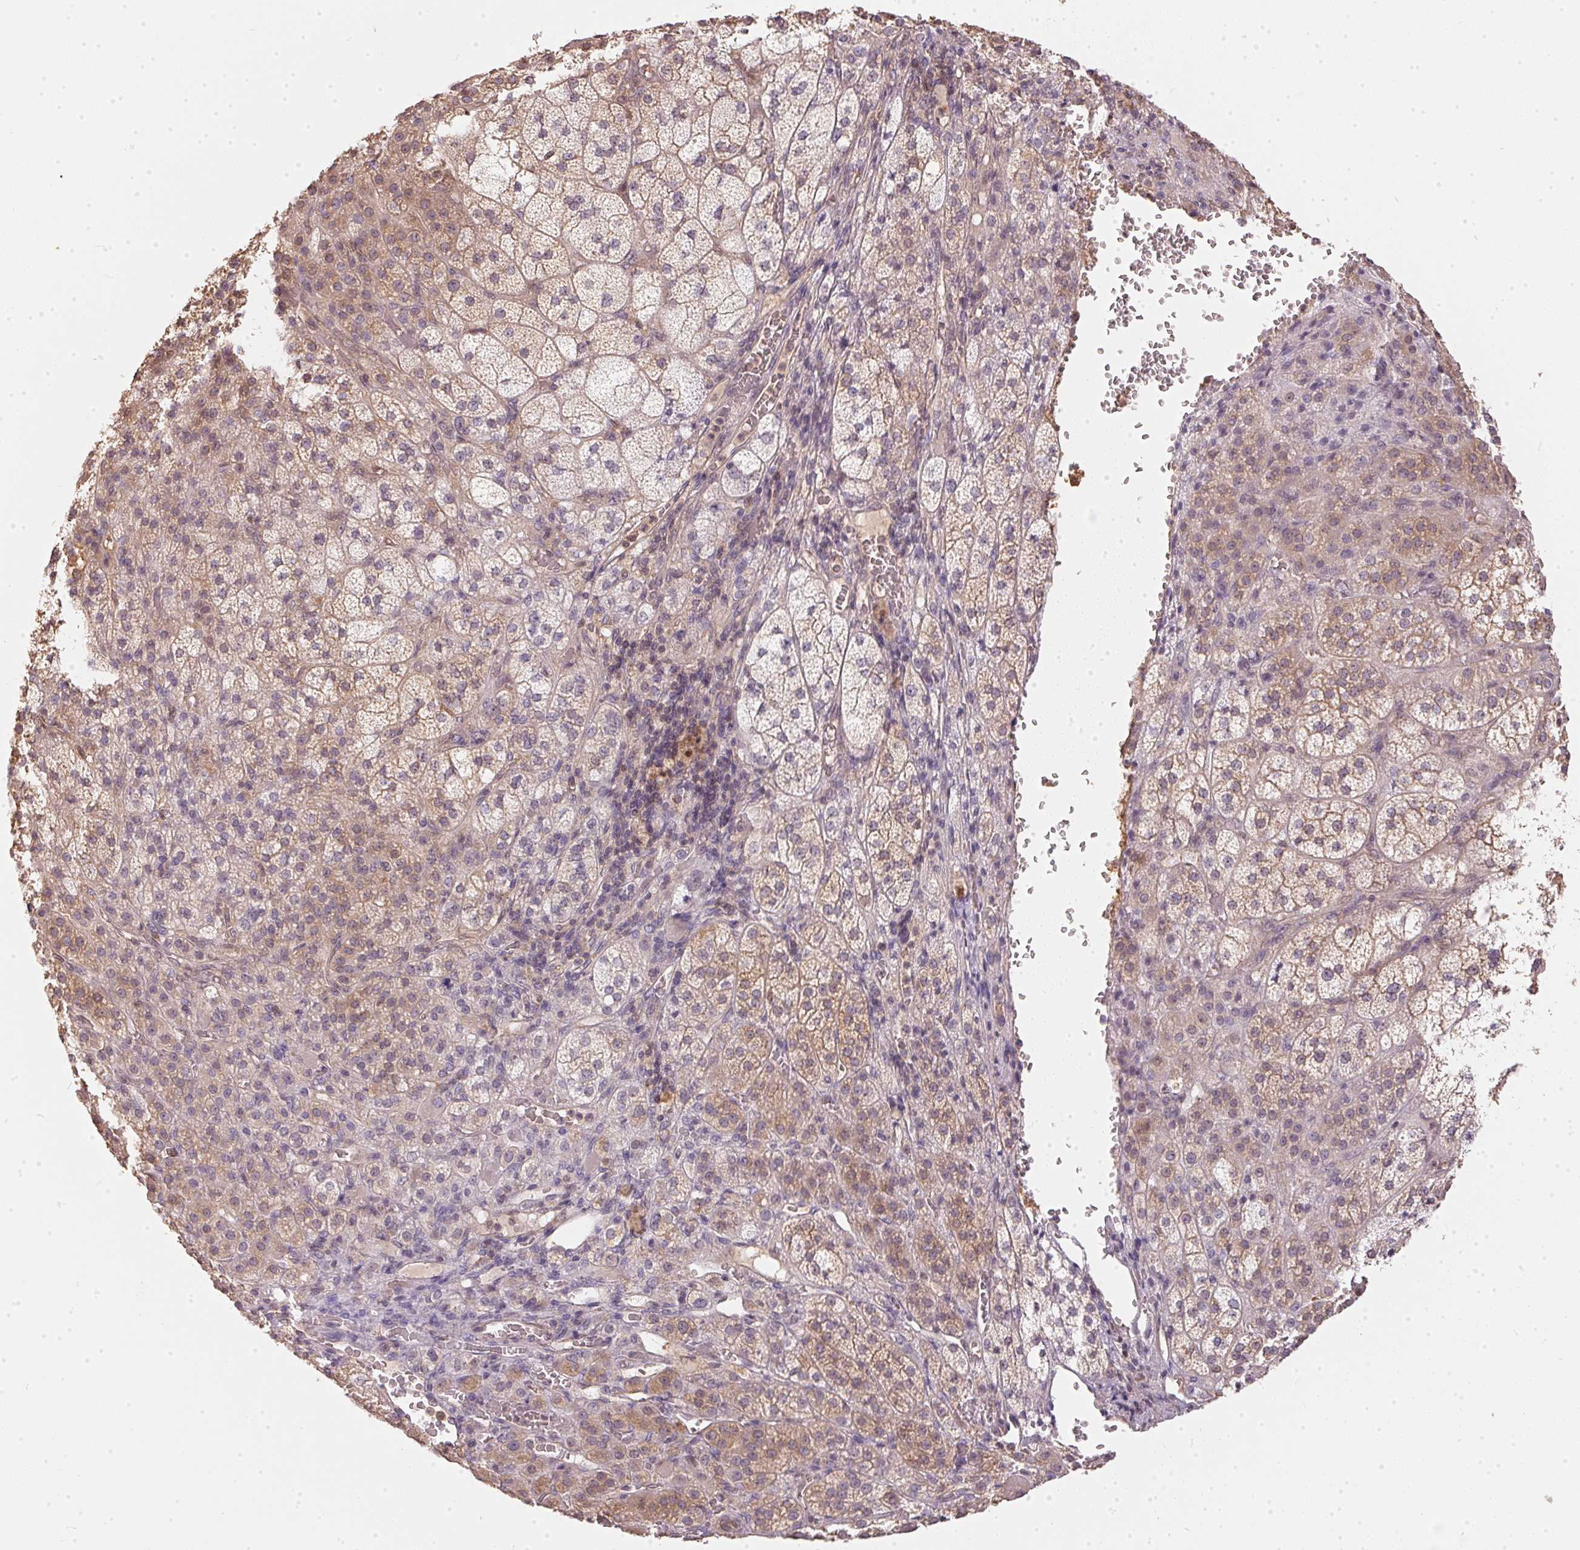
{"staining": {"intensity": "weak", "quantity": ">75%", "location": "cytoplasmic/membranous,nuclear"}, "tissue": "adrenal gland", "cell_type": "Glandular cells", "image_type": "normal", "snomed": [{"axis": "morphology", "description": "Normal tissue, NOS"}, {"axis": "topography", "description": "Adrenal gland"}], "caption": "Weak cytoplasmic/membranous,nuclear protein expression is appreciated in approximately >75% of glandular cells in adrenal gland. (DAB (3,3'-diaminobenzidine) IHC with brightfield microscopy, high magnification).", "gene": "BLMH", "patient": {"sex": "female", "age": 60}}